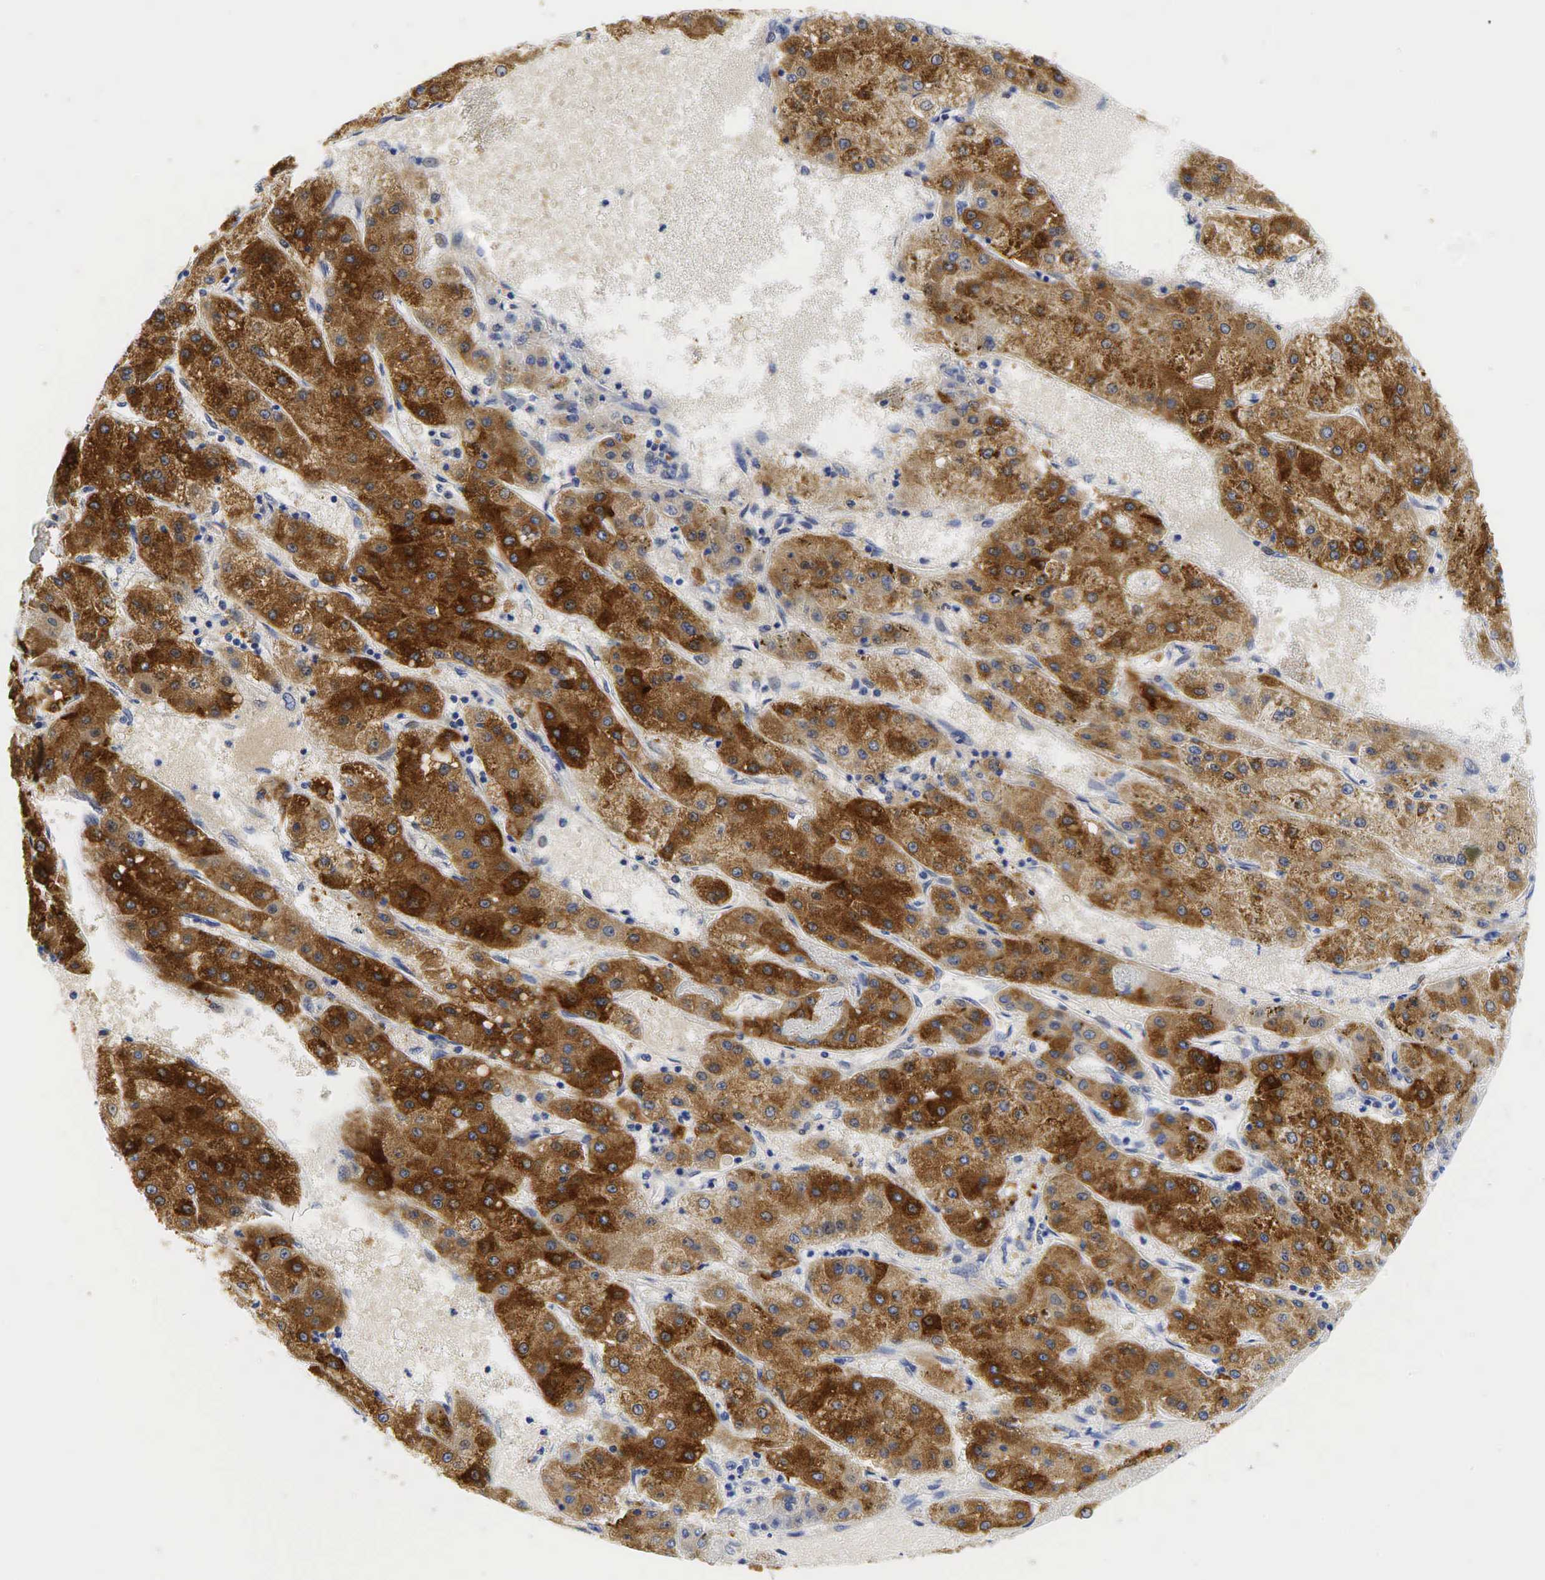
{"staining": {"intensity": "strong", "quantity": ">75%", "location": "cytoplasmic/membranous"}, "tissue": "liver cancer", "cell_type": "Tumor cells", "image_type": "cancer", "snomed": [{"axis": "morphology", "description": "Carcinoma, Hepatocellular, NOS"}, {"axis": "topography", "description": "Liver"}], "caption": "IHC (DAB (3,3'-diaminobenzidine)) staining of human hepatocellular carcinoma (liver) demonstrates strong cytoplasmic/membranous protein expression in about >75% of tumor cells.", "gene": "CCND1", "patient": {"sex": "female", "age": 52}}